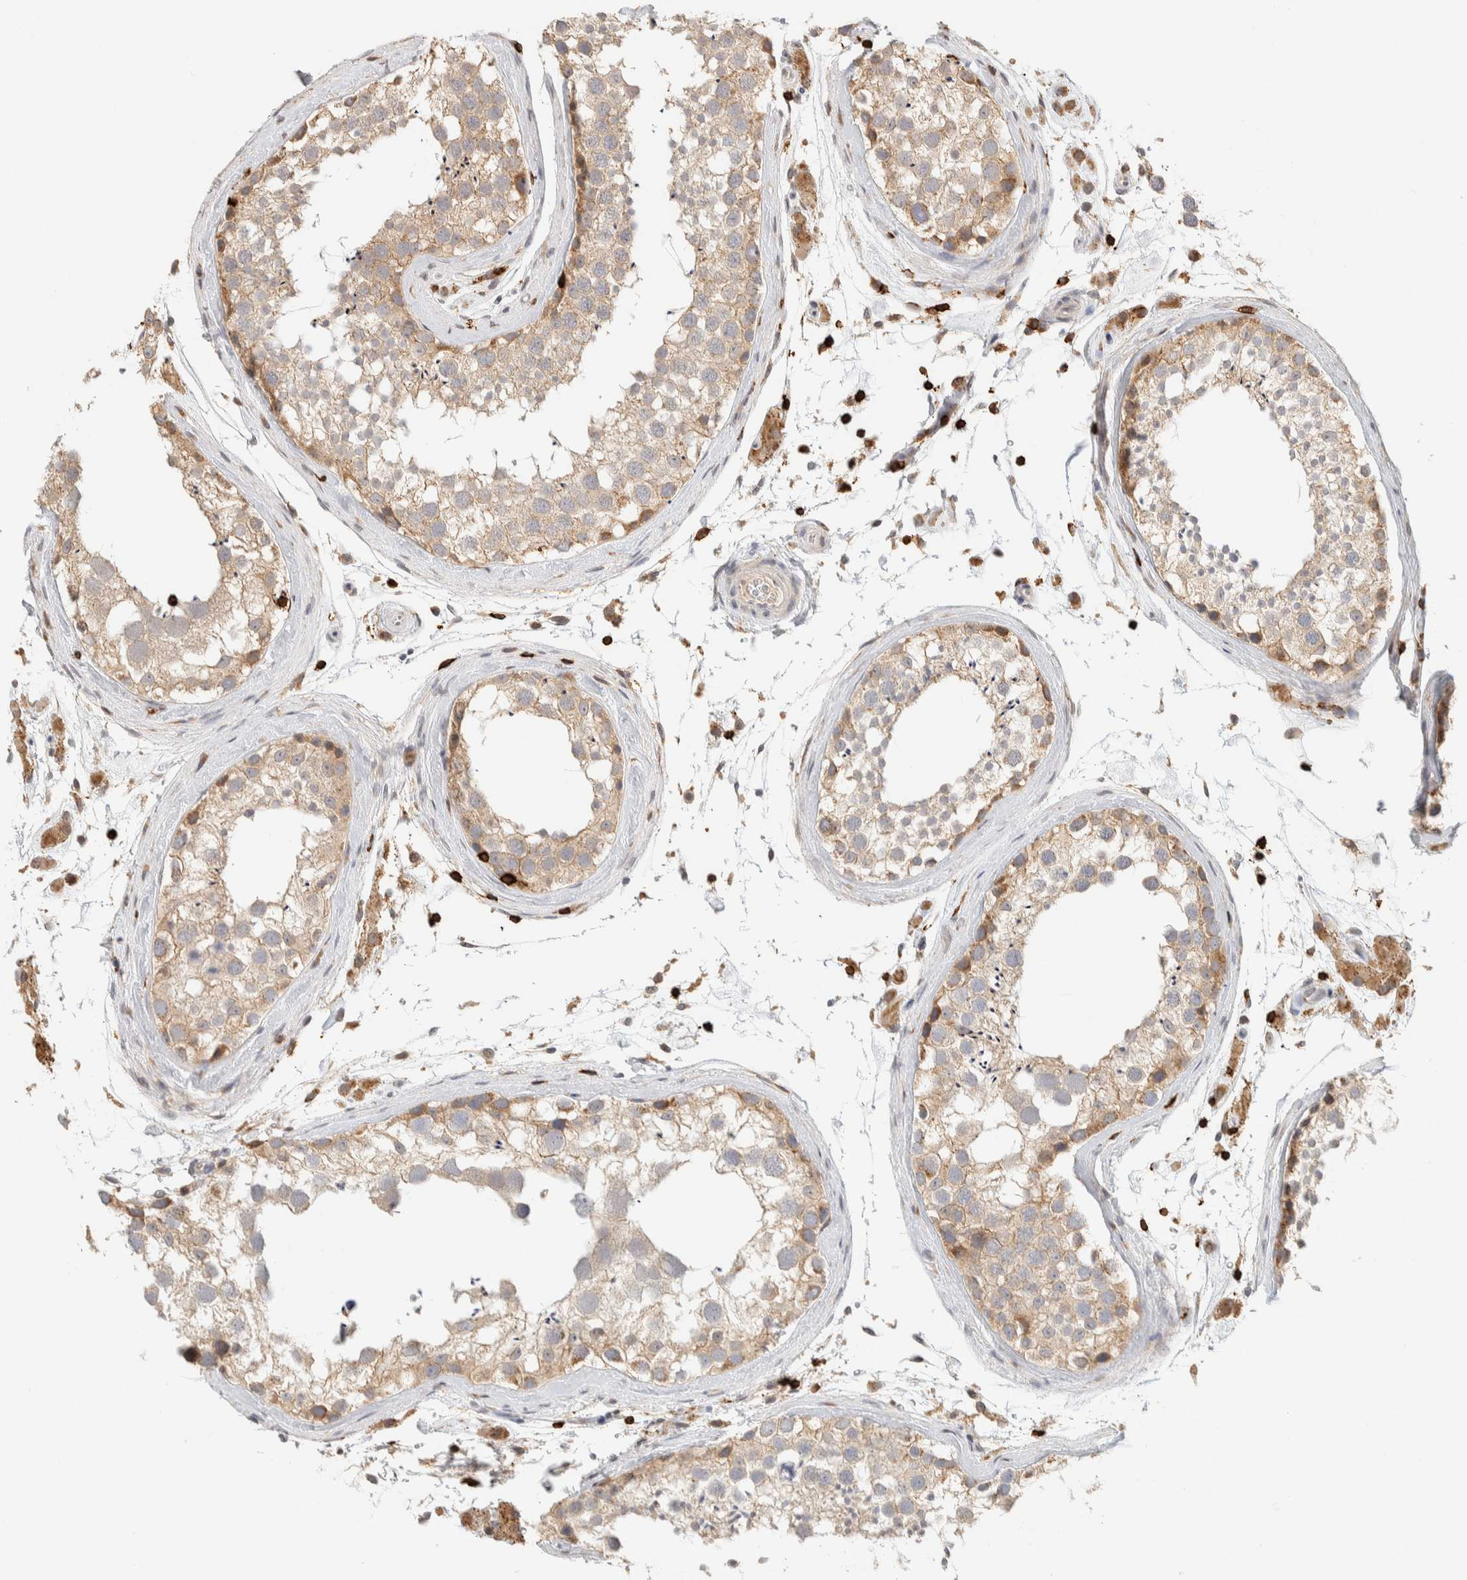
{"staining": {"intensity": "moderate", "quantity": "25%-75%", "location": "cytoplasmic/membranous"}, "tissue": "testis", "cell_type": "Cells in seminiferous ducts", "image_type": "normal", "snomed": [{"axis": "morphology", "description": "Normal tissue, NOS"}, {"axis": "topography", "description": "Testis"}], "caption": "A brown stain shows moderate cytoplasmic/membranous positivity of a protein in cells in seminiferous ducts of benign testis. (brown staining indicates protein expression, while blue staining denotes nuclei).", "gene": "RUNDC1", "patient": {"sex": "male", "age": 46}}